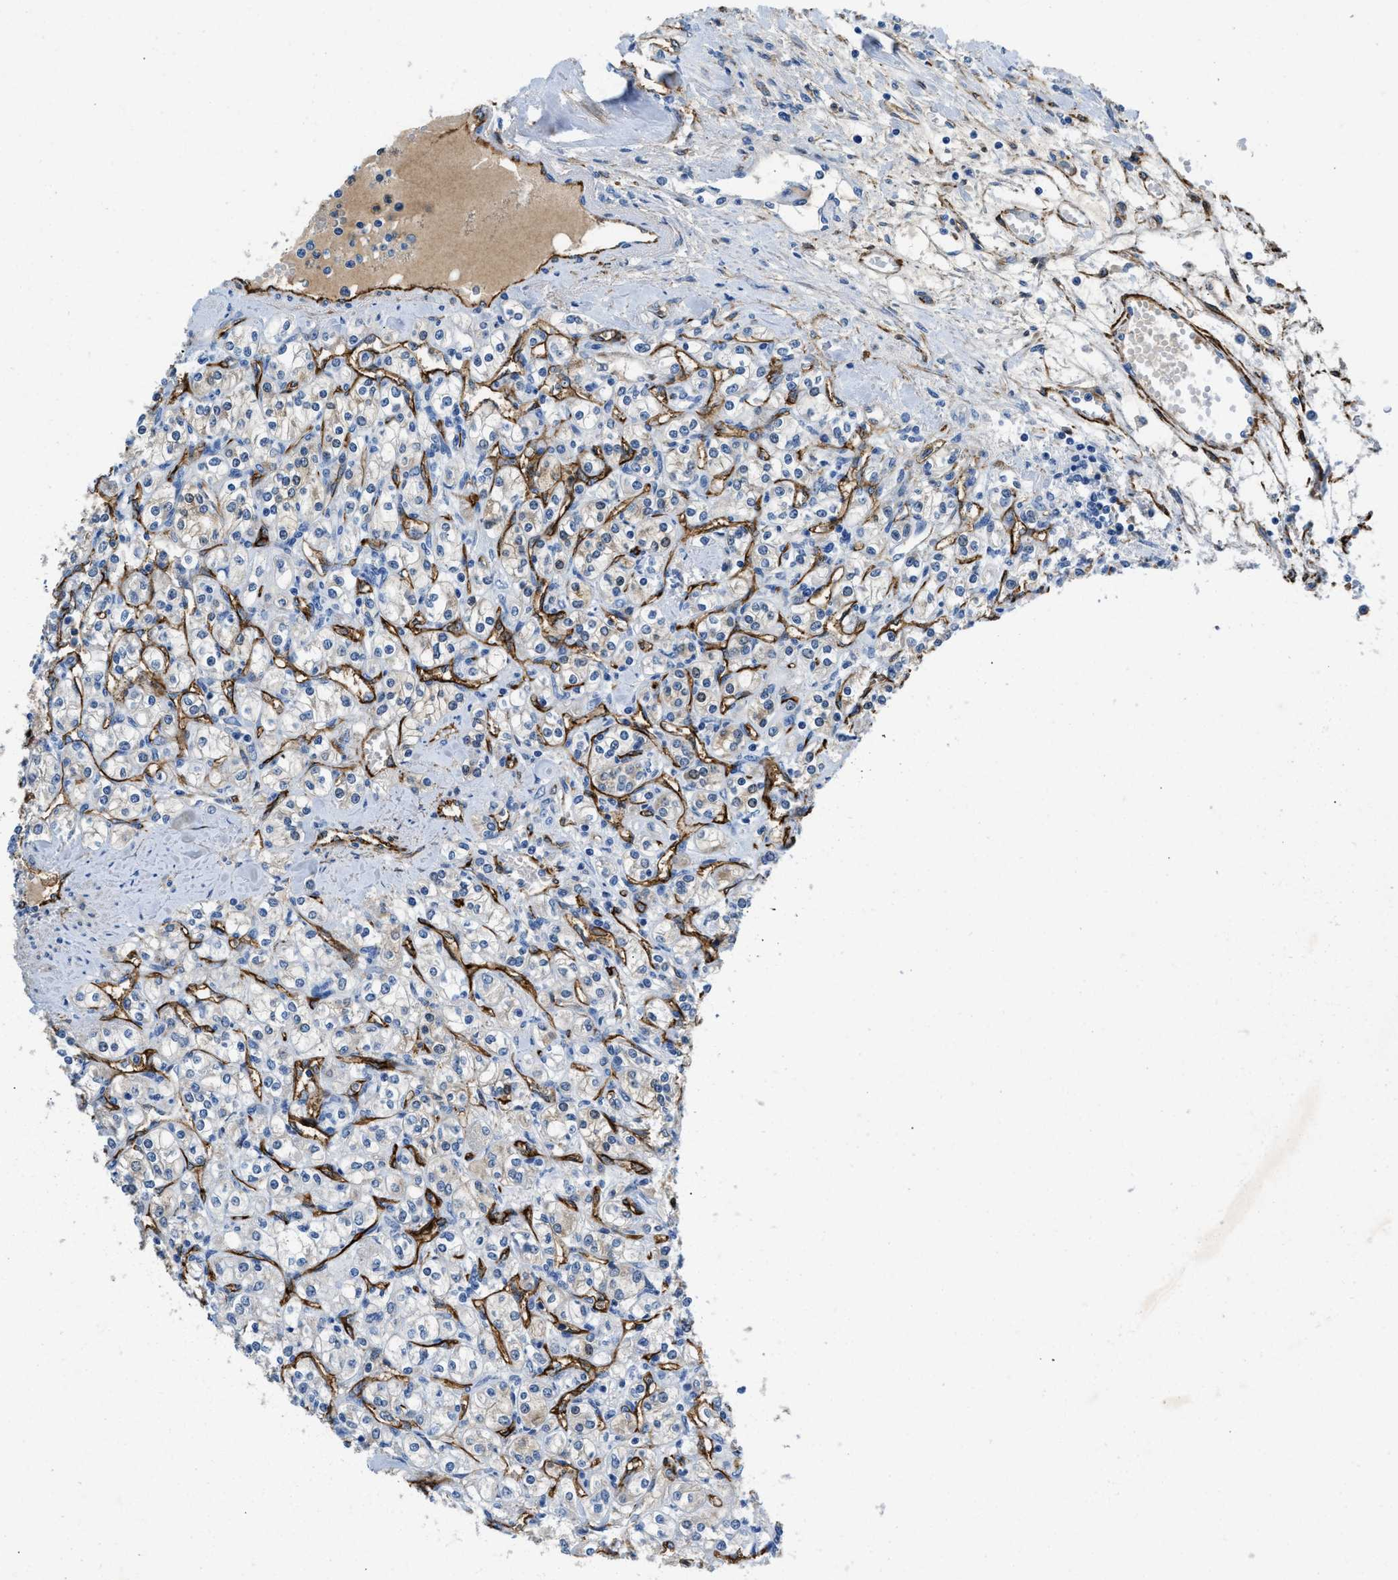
{"staining": {"intensity": "negative", "quantity": "none", "location": "none"}, "tissue": "renal cancer", "cell_type": "Tumor cells", "image_type": "cancer", "snomed": [{"axis": "morphology", "description": "Adenocarcinoma, NOS"}, {"axis": "topography", "description": "Kidney"}], "caption": "This image is of renal cancer stained with immunohistochemistry (IHC) to label a protein in brown with the nuclei are counter-stained blue. There is no staining in tumor cells.", "gene": "SPEG", "patient": {"sex": "male", "age": 77}}